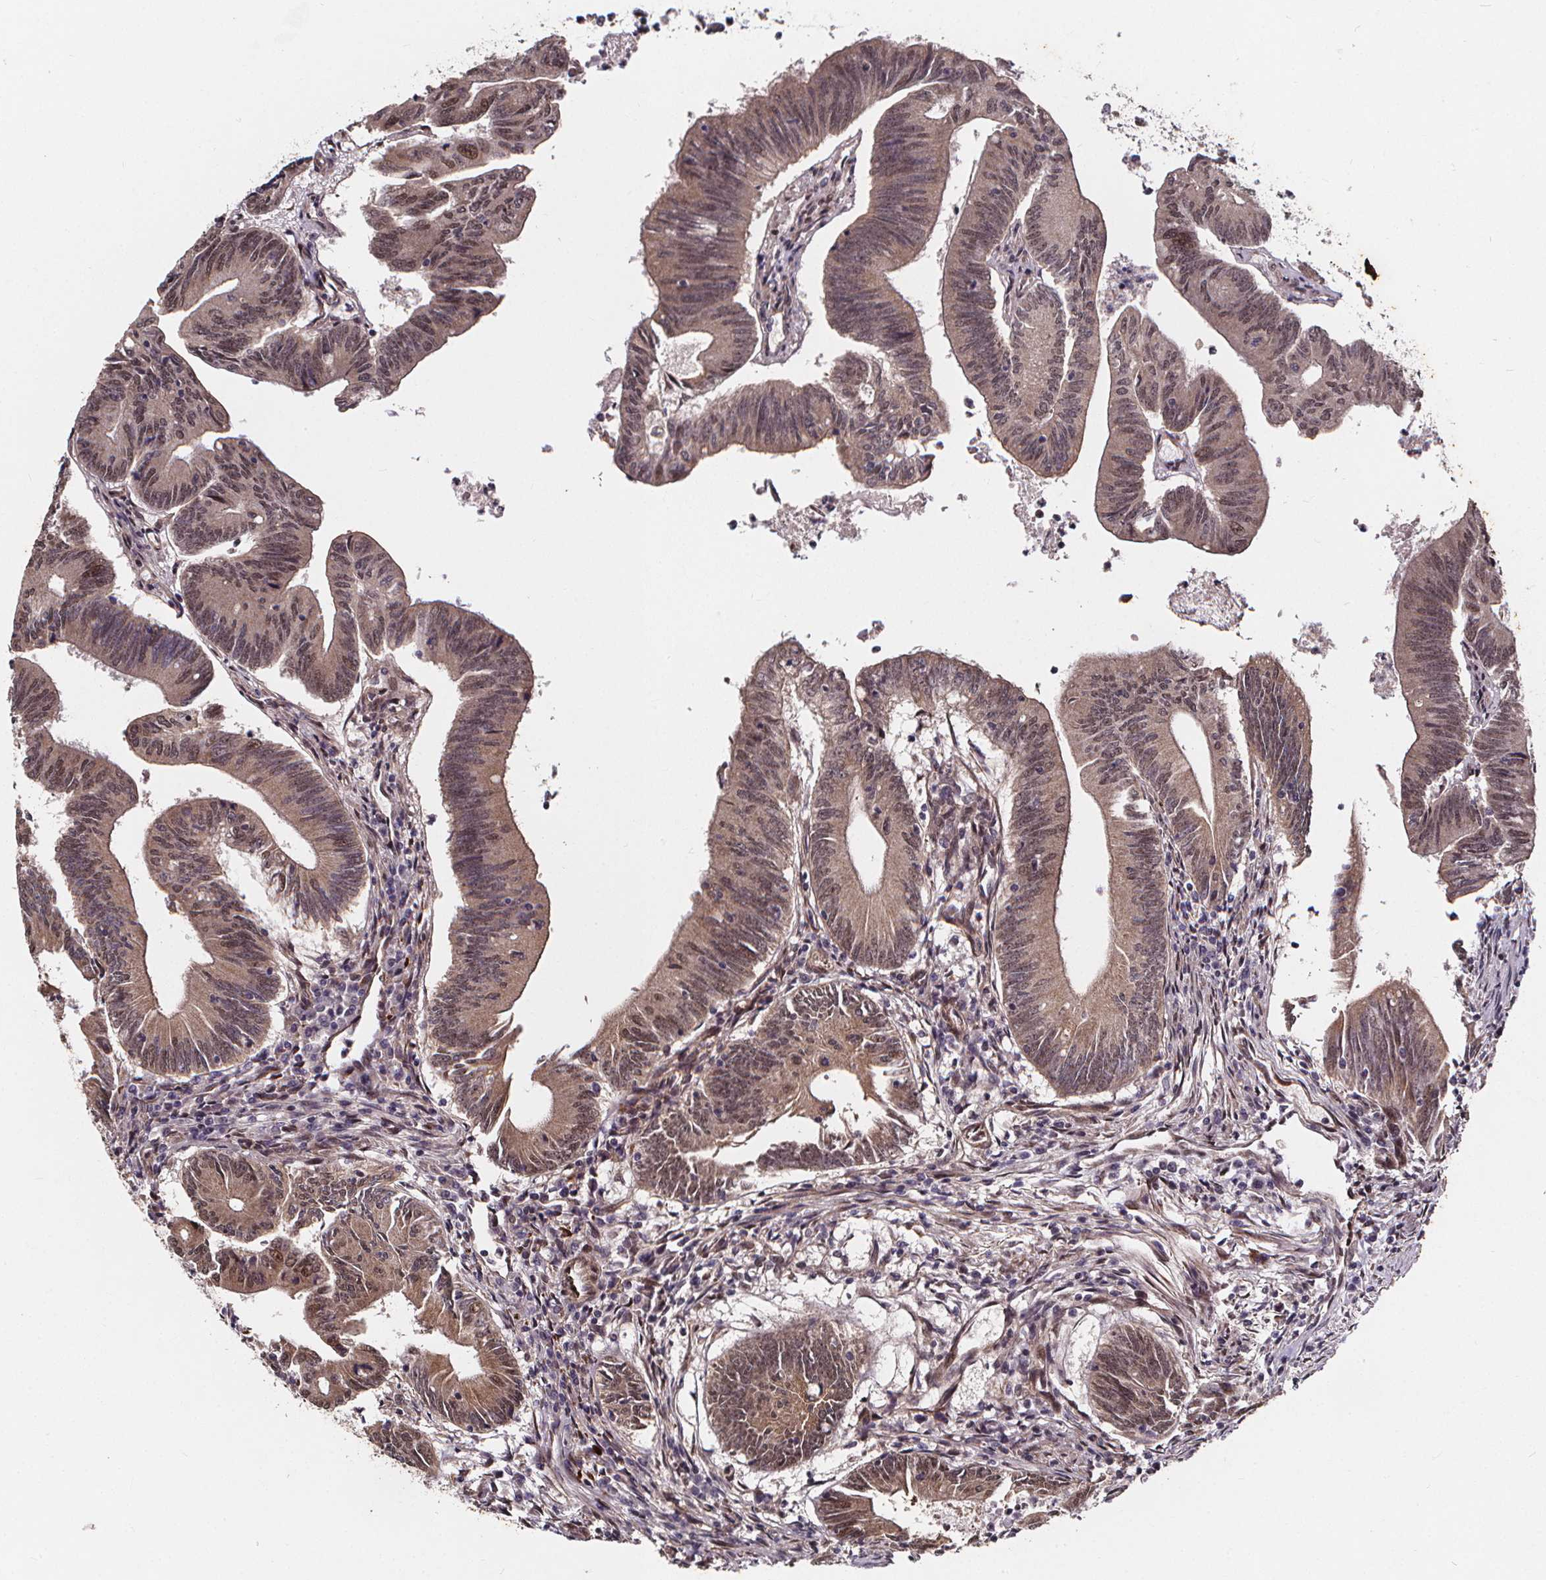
{"staining": {"intensity": "weak", "quantity": ">75%", "location": "cytoplasmic/membranous,nuclear"}, "tissue": "colorectal cancer", "cell_type": "Tumor cells", "image_type": "cancer", "snomed": [{"axis": "morphology", "description": "Adenocarcinoma, NOS"}, {"axis": "topography", "description": "Colon"}], "caption": "An IHC histopathology image of tumor tissue is shown. Protein staining in brown shows weak cytoplasmic/membranous and nuclear positivity in colorectal cancer (adenocarcinoma) within tumor cells.", "gene": "DDIT3", "patient": {"sex": "female", "age": 70}}